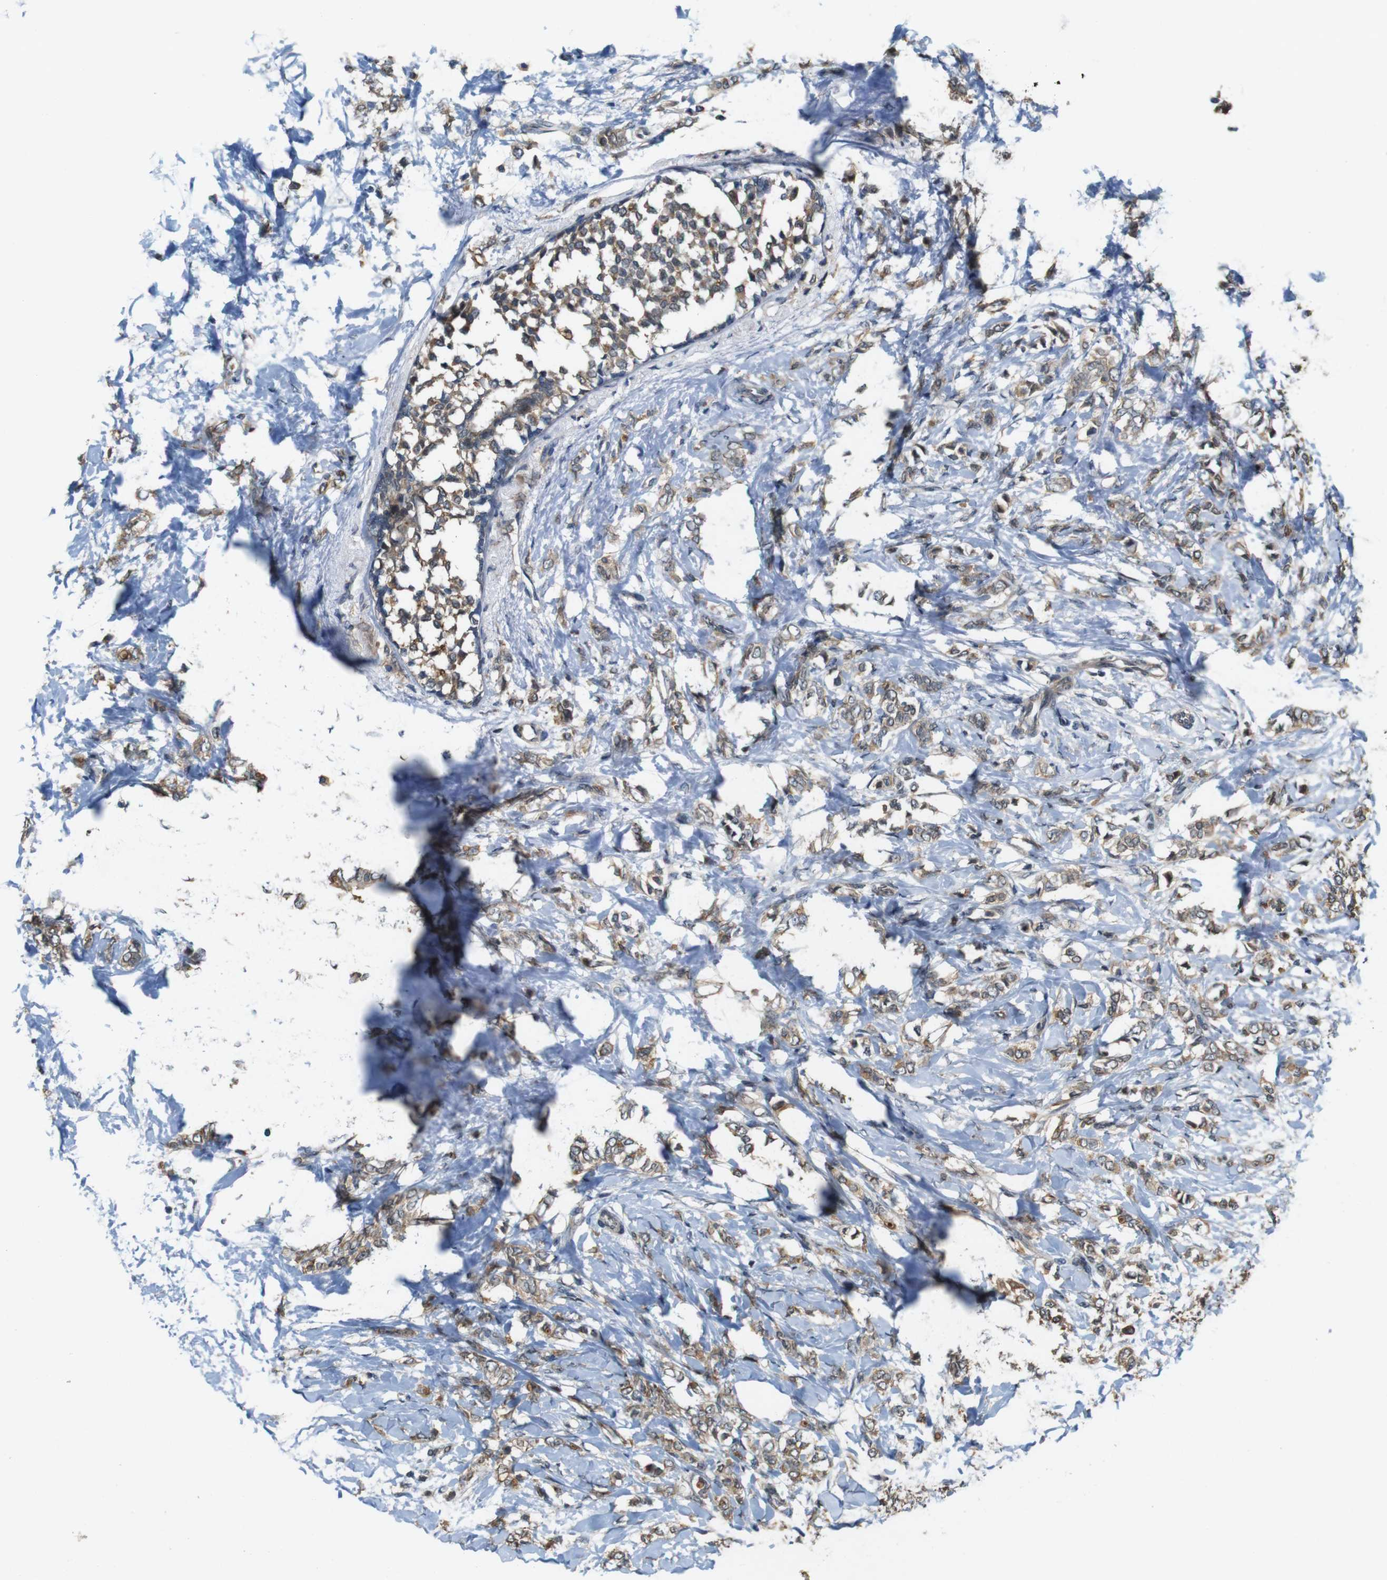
{"staining": {"intensity": "moderate", "quantity": ">75%", "location": "cytoplasmic/membranous"}, "tissue": "breast cancer", "cell_type": "Tumor cells", "image_type": "cancer", "snomed": [{"axis": "morphology", "description": "Lobular carcinoma, in situ"}, {"axis": "morphology", "description": "Lobular carcinoma"}, {"axis": "topography", "description": "Breast"}], "caption": "Immunohistochemistry (IHC) histopathology image of neoplastic tissue: breast cancer (lobular carcinoma in situ) stained using immunohistochemistry shows medium levels of moderate protein expression localized specifically in the cytoplasmic/membranous of tumor cells, appearing as a cytoplasmic/membranous brown color.", "gene": "CDC34", "patient": {"sex": "female", "age": 41}}